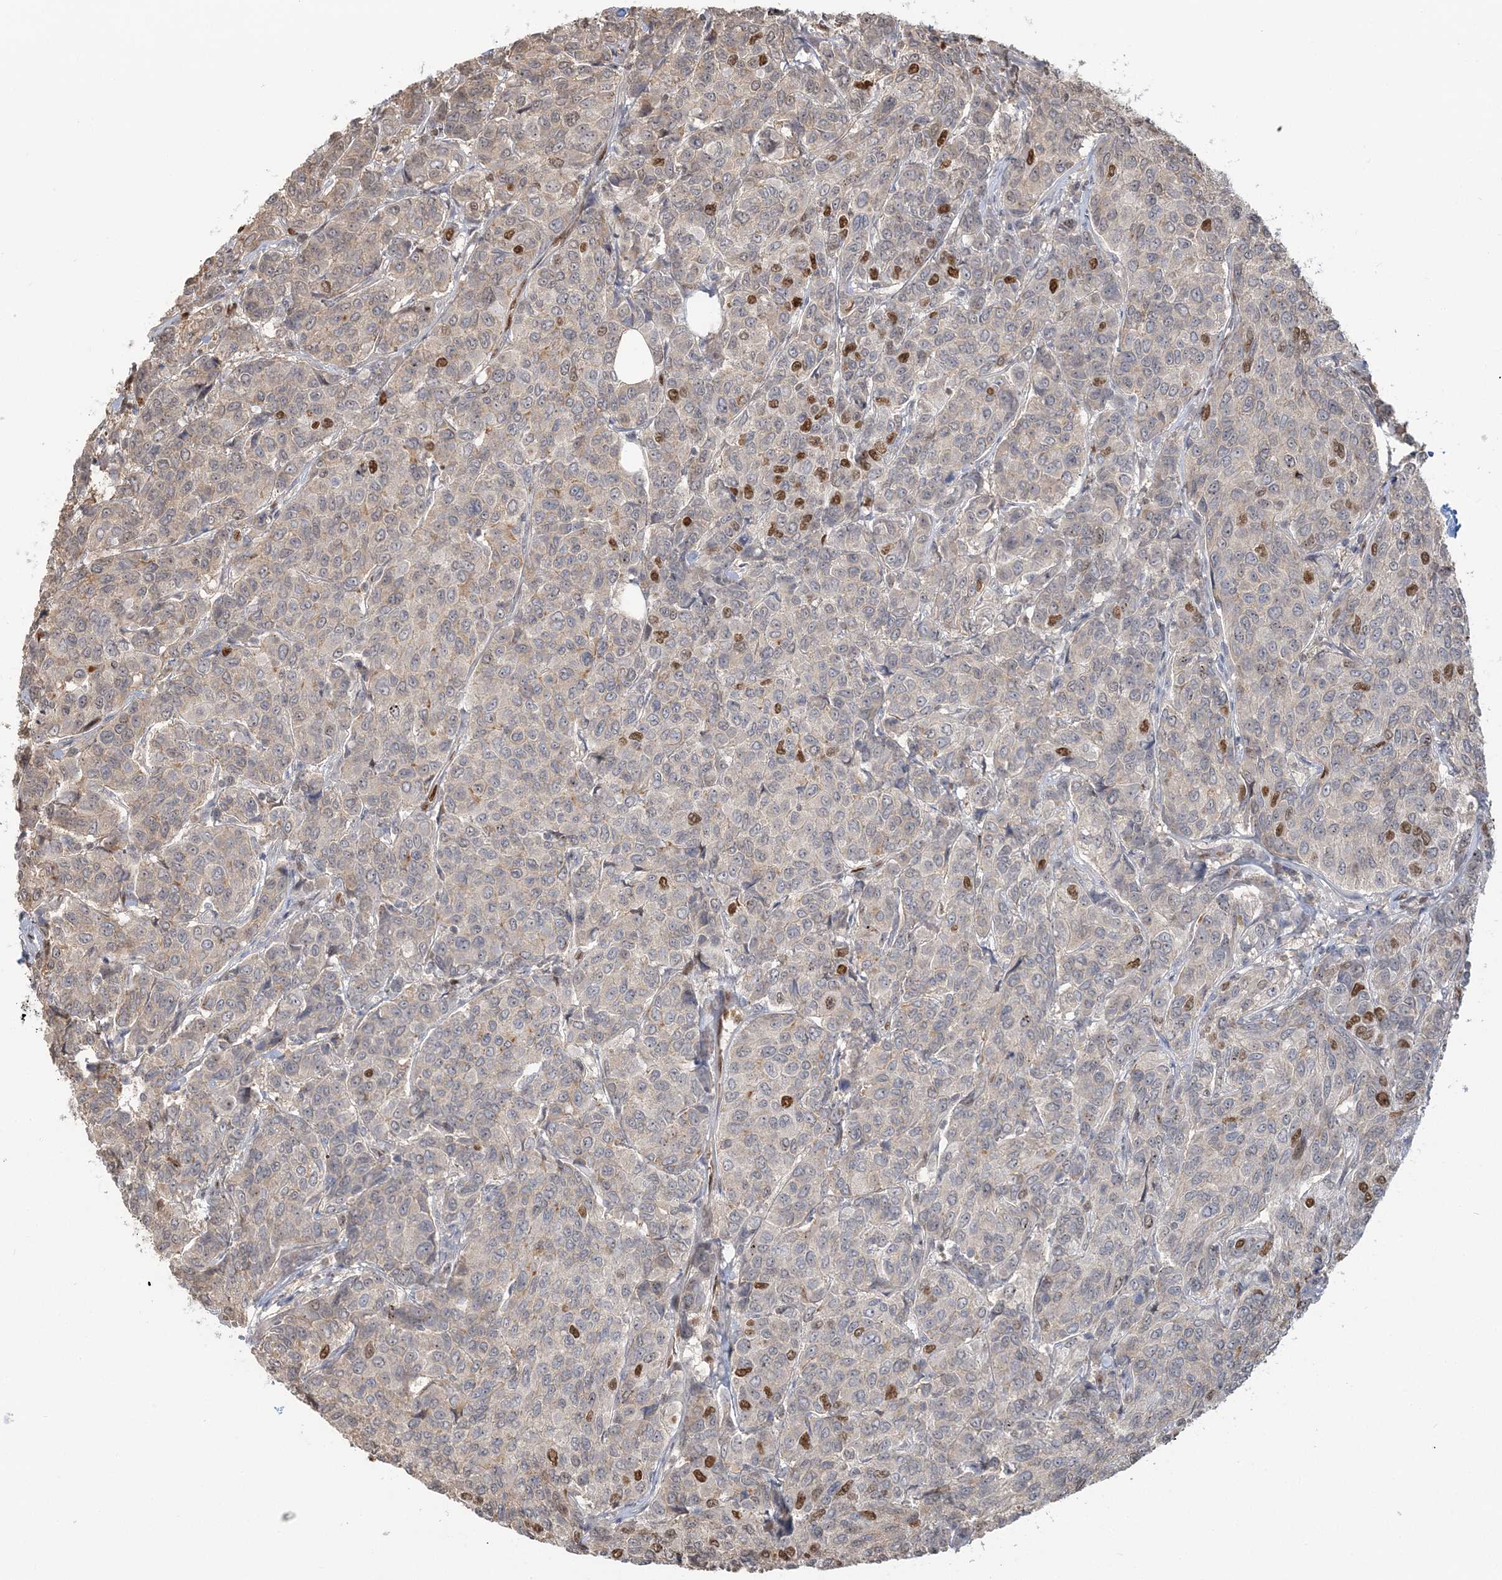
{"staining": {"intensity": "moderate", "quantity": "<25%", "location": "nuclear"}, "tissue": "breast cancer", "cell_type": "Tumor cells", "image_type": "cancer", "snomed": [{"axis": "morphology", "description": "Duct carcinoma"}, {"axis": "topography", "description": "Breast"}], "caption": "There is low levels of moderate nuclear positivity in tumor cells of breast cancer, as demonstrated by immunohistochemical staining (brown color).", "gene": "SUMO2", "patient": {"sex": "female", "age": 55}}